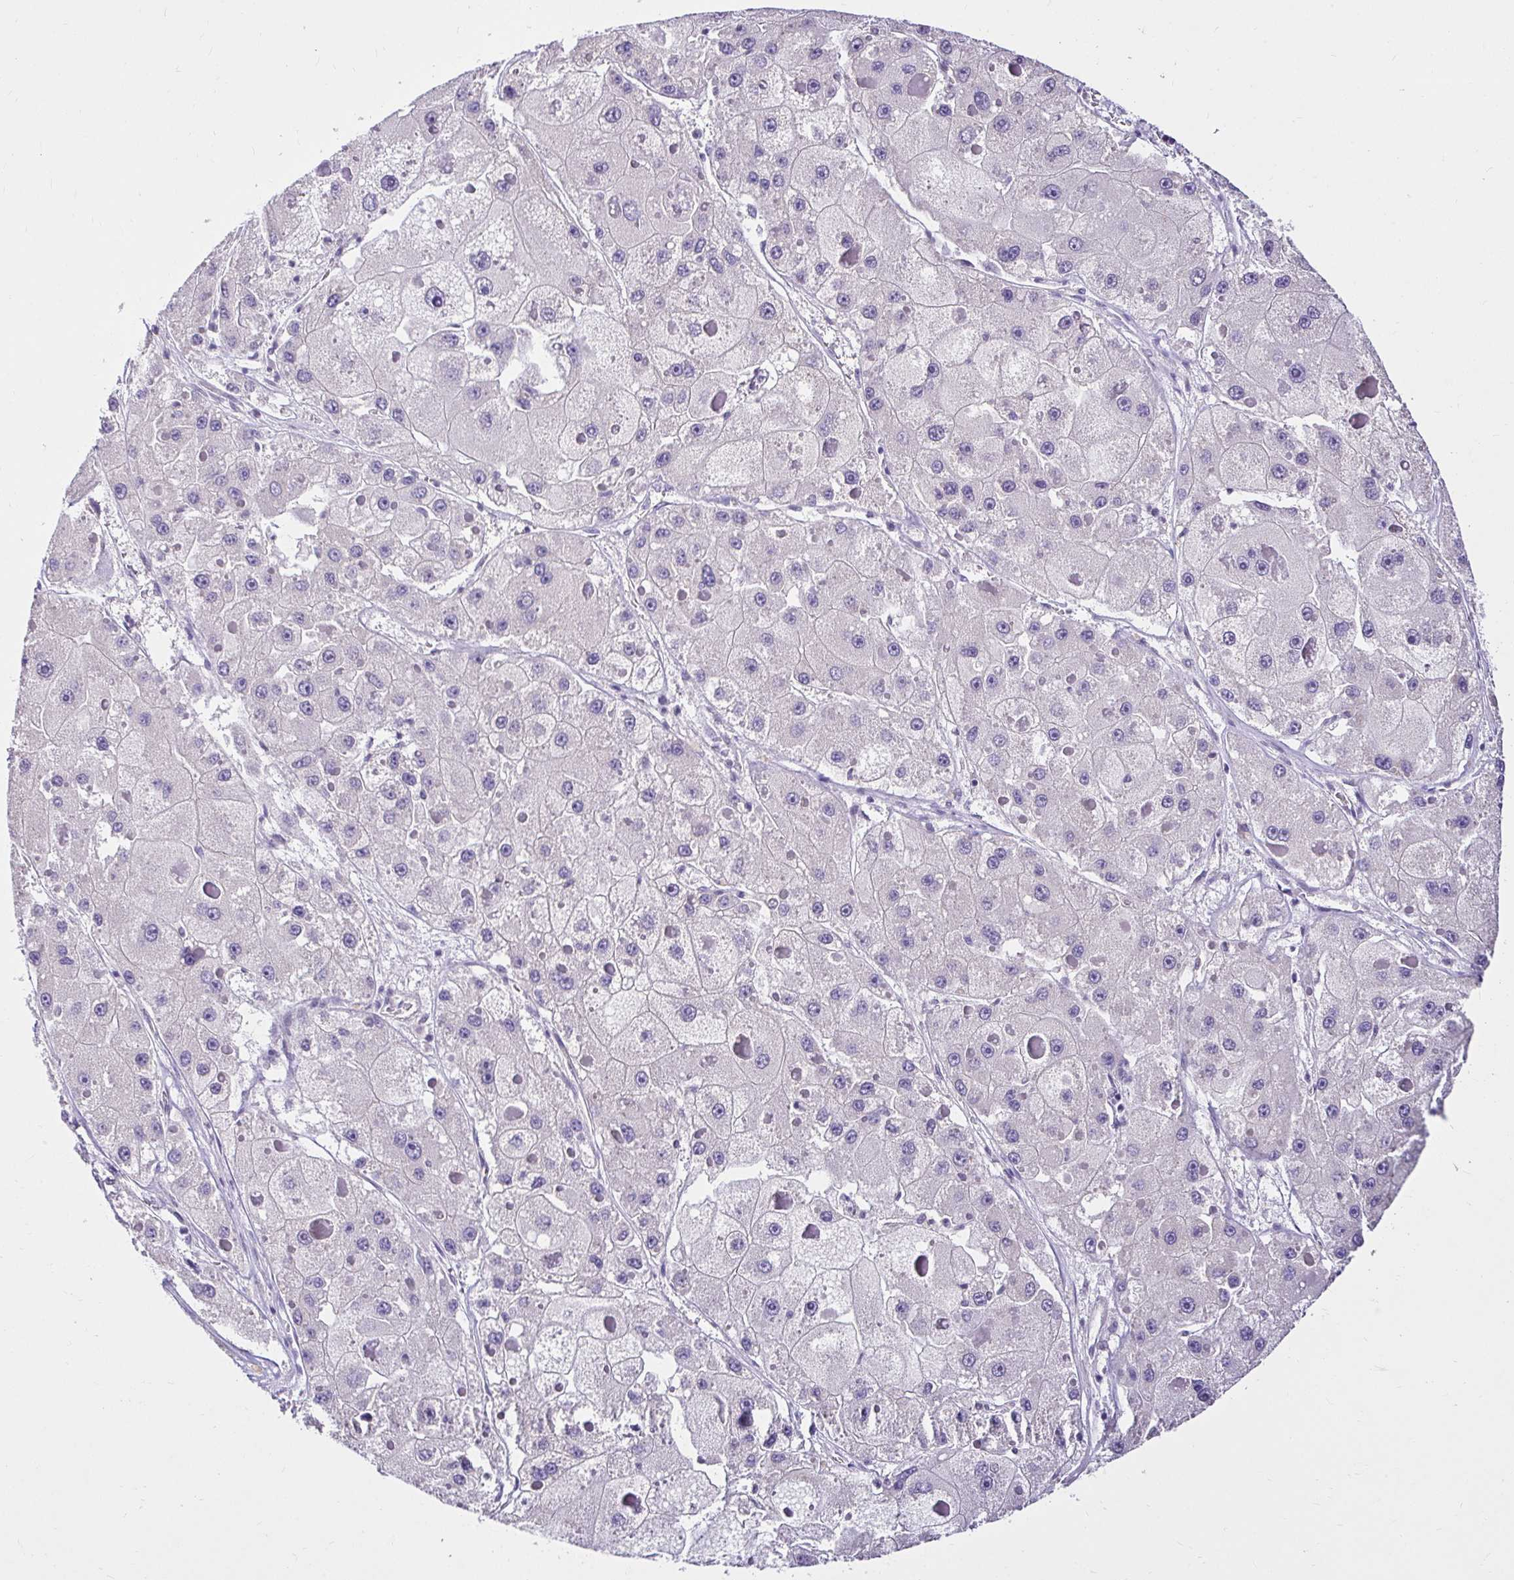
{"staining": {"intensity": "negative", "quantity": "none", "location": "none"}, "tissue": "liver cancer", "cell_type": "Tumor cells", "image_type": "cancer", "snomed": [{"axis": "morphology", "description": "Carcinoma, Hepatocellular, NOS"}, {"axis": "topography", "description": "Liver"}], "caption": "Tumor cells are negative for protein expression in human liver cancer. Brightfield microscopy of immunohistochemistry stained with DAB (brown) and hematoxylin (blue), captured at high magnification.", "gene": "KIAA1210", "patient": {"sex": "female", "age": 73}}